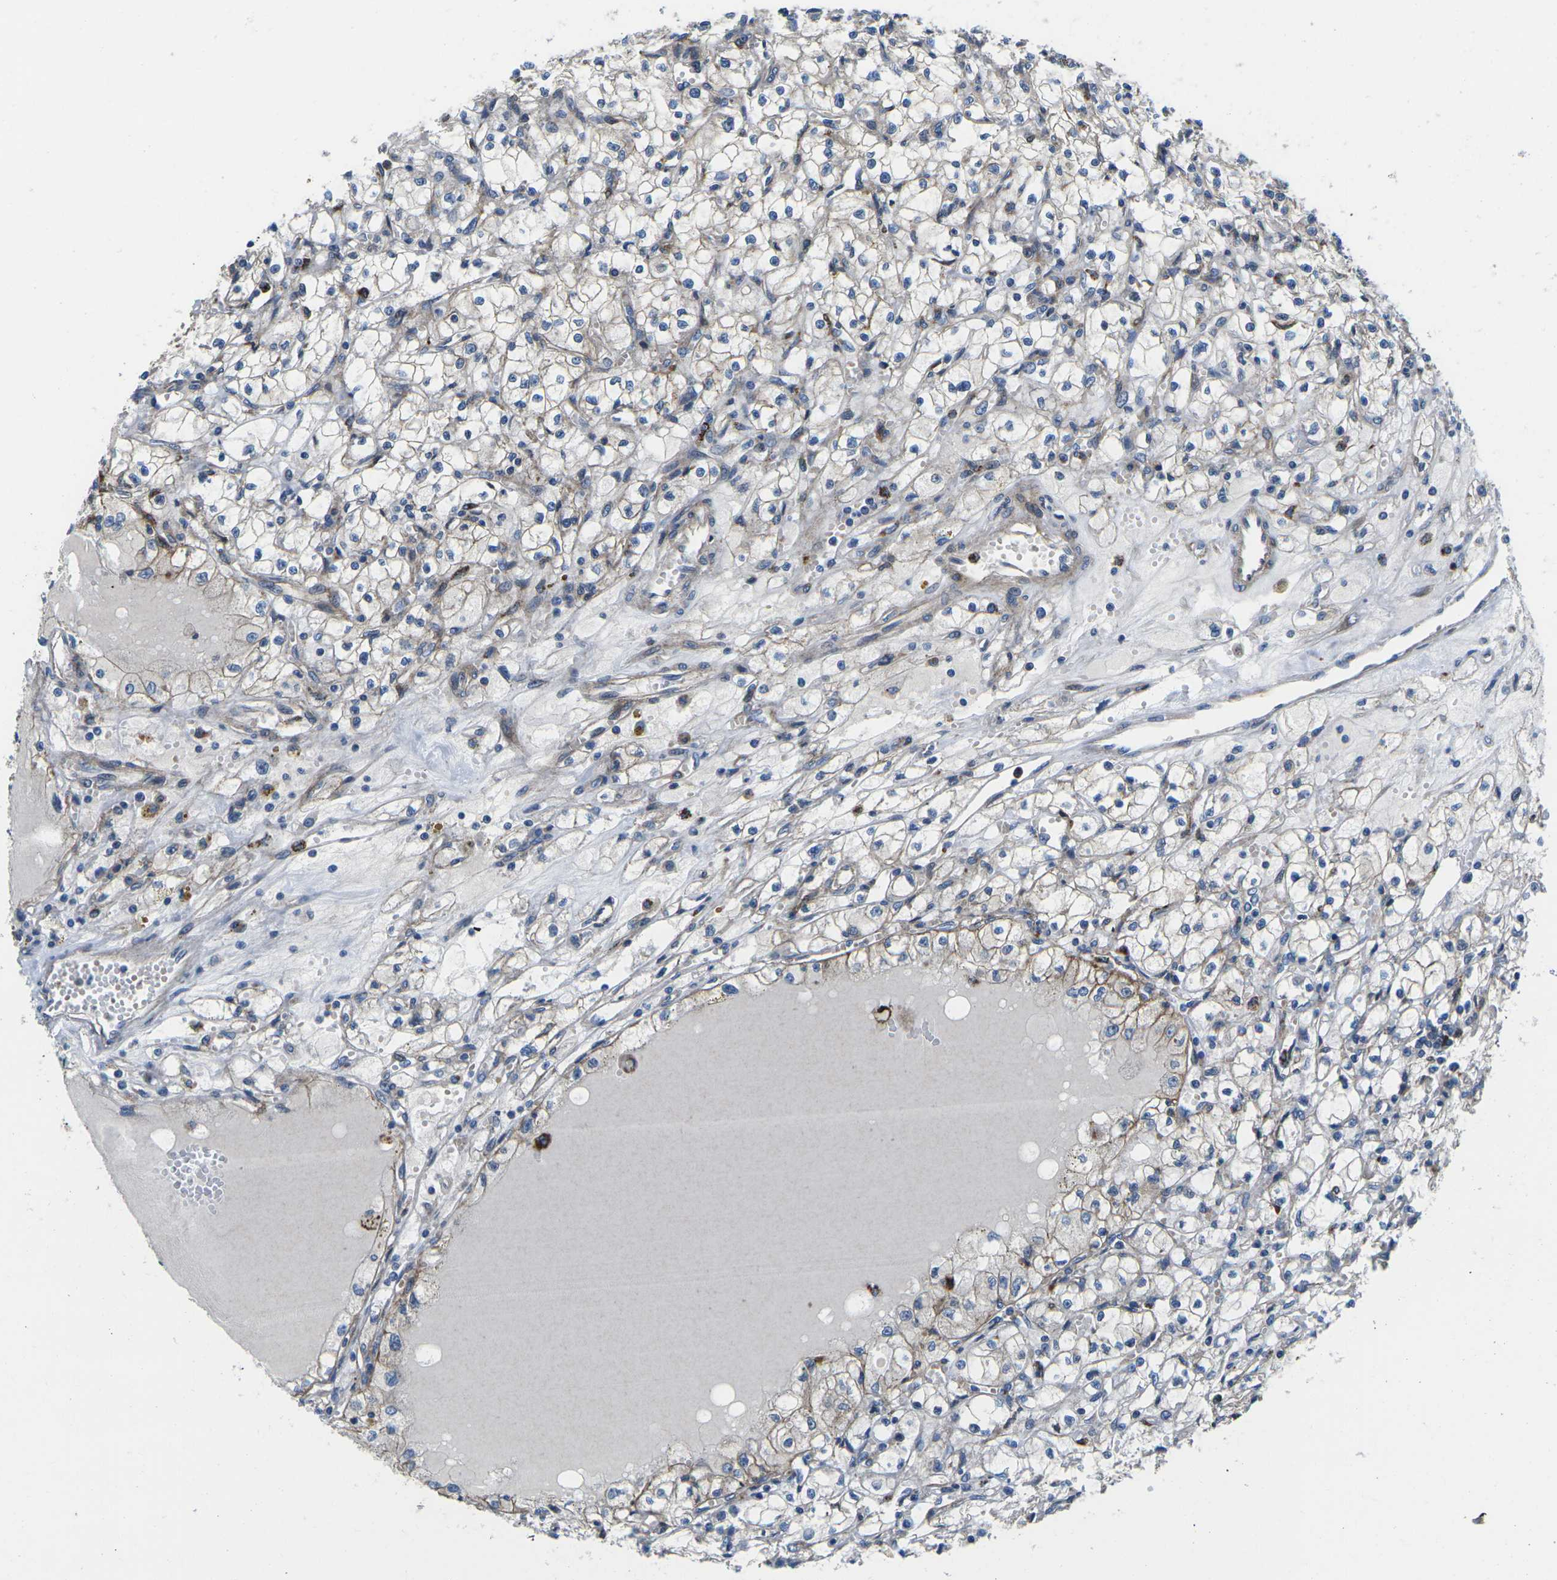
{"staining": {"intensity": "negative", "quantity": "none", "location": "none"}, "tissue": "renal cancer", "cell_type": "Tumor cells", "image_type": "cancer", "snomed": [{"axis": "morphology", "description": "Adenocarcinoma, NOS"}, {"axis": "topography", "description": "Kidney"}], "caption": "Tumor cells show no significant staining in adenocarcinoma (renal).", "gene": "DLG1", "patient": {"sex": "male", "age": 56}}